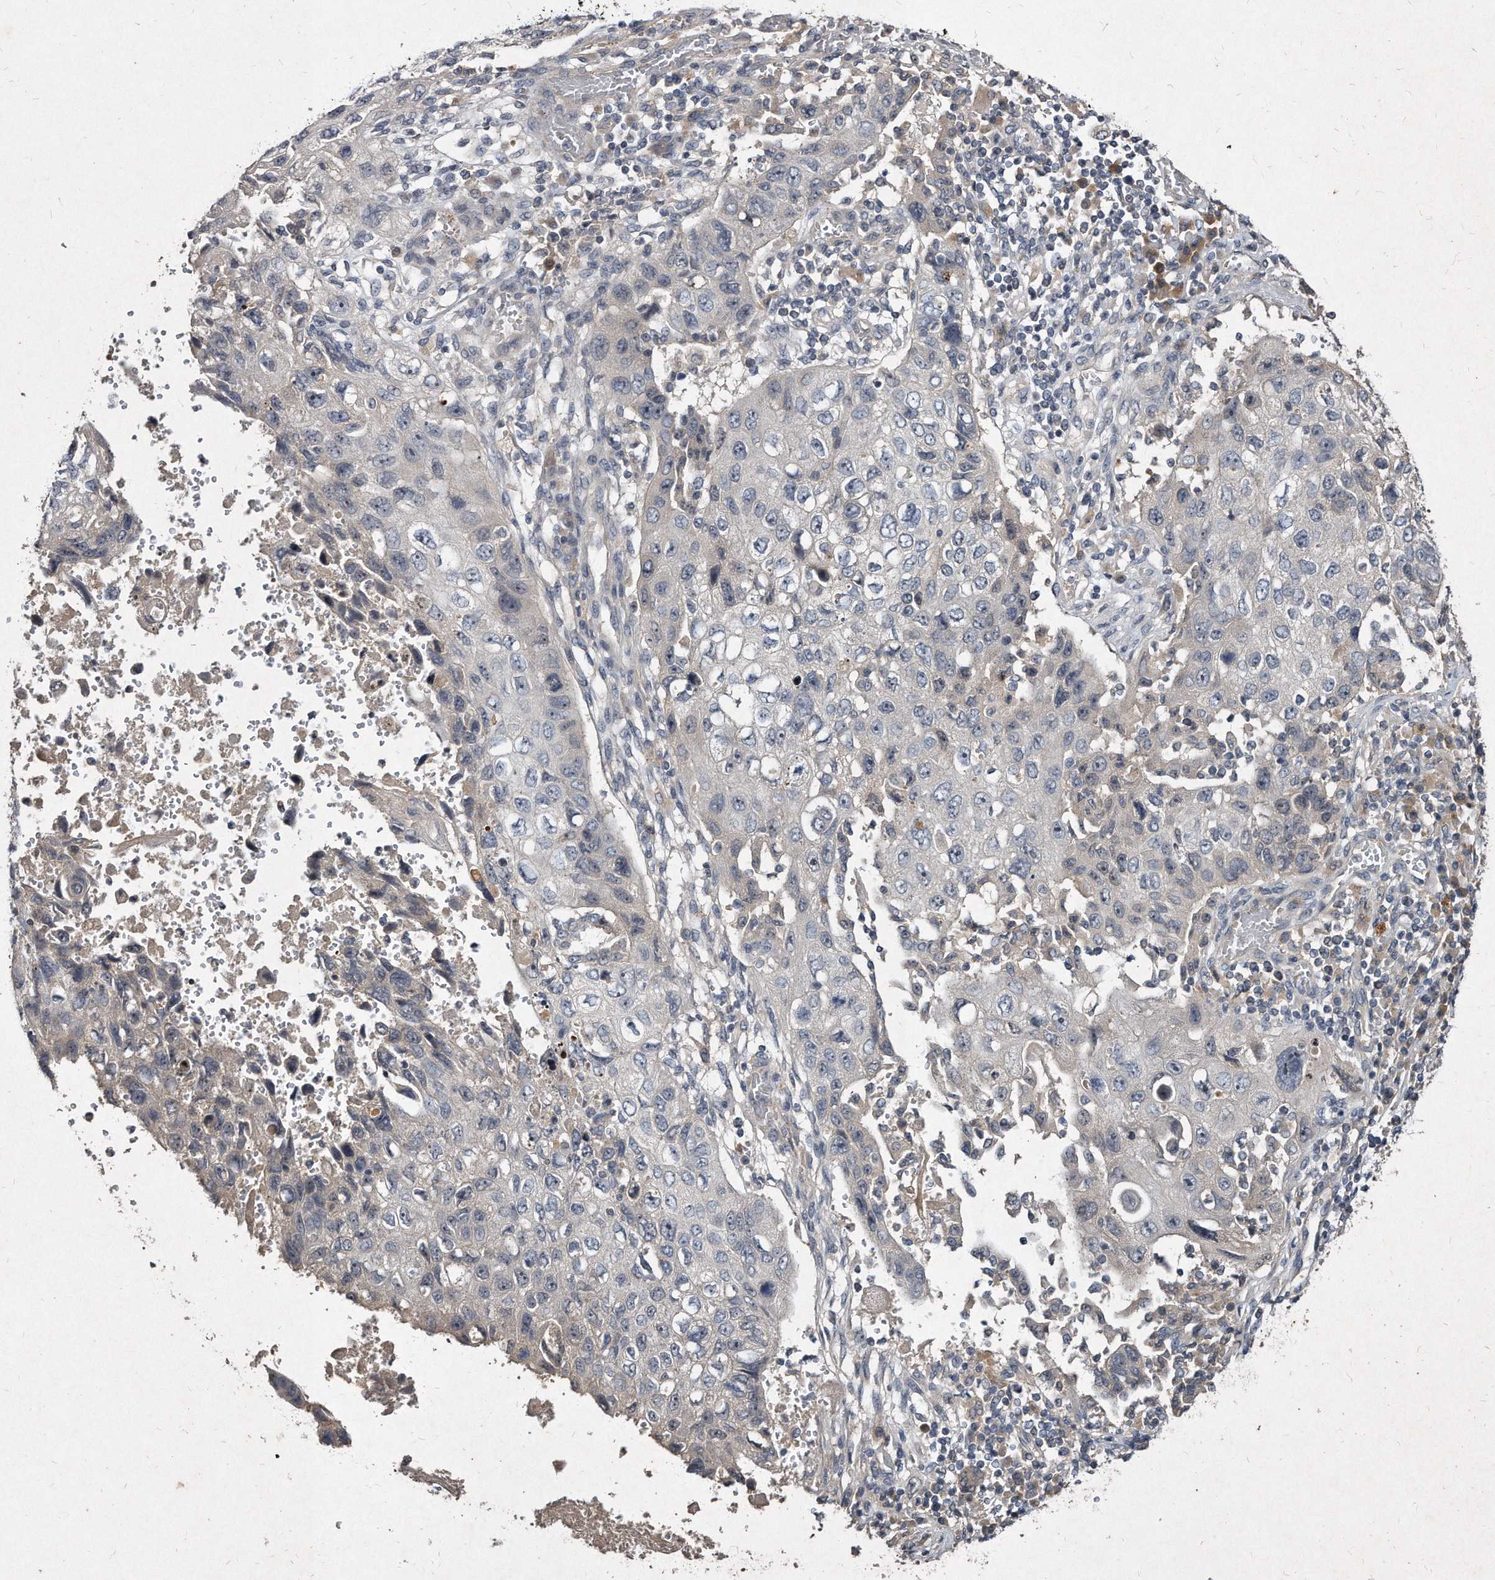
{"staining": {"intensity": "weak", "quantity": "<25%", "location": "cytoplasmic/membranous"}, "tissue": "lung cancer", "cell_type": "Tumor cells", "image_type": "cancer", "snomed": [{"axis": "morphology", "description": "Squamous cell carcinoma, NOS"}, {"axis": "topography", "description": "Lung"}], "caption": "This is an immunohistochemistry (IHC) histopathology image of lung cancer (squamous cell carcinoma). There is no expression in tumor cells.", "gene": "KLHDC3", "patient": {"sex": "male", "age": 61}}